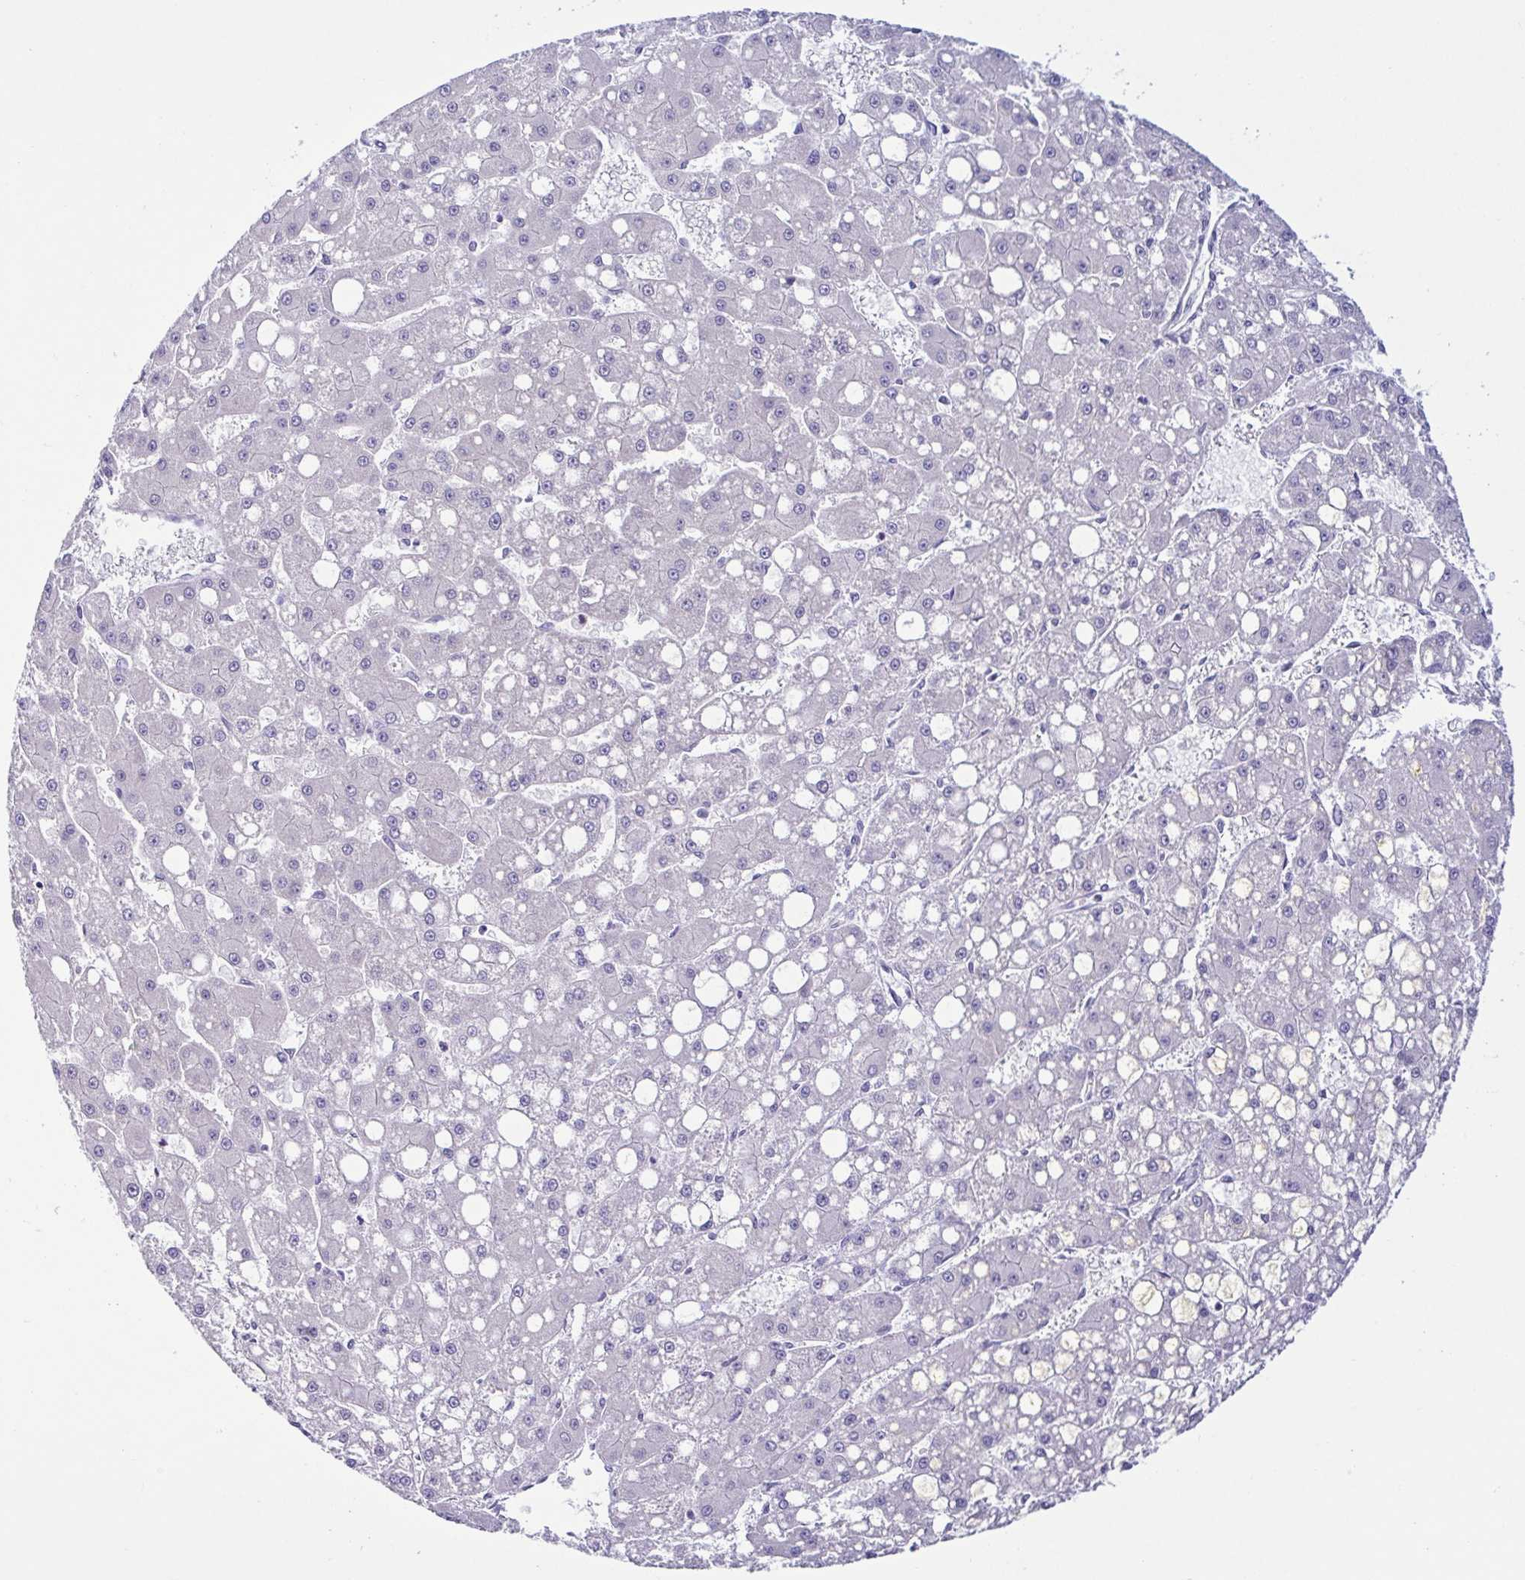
{"staining": {"intensity": "negative", "quantity": "none", "location": "none"}, "tissue": "liver cancer", "cell_type": "Tumor cells", "image_type": "cancer", "snomed": [{"axis": "morphology", "description": "Carcinoma, Hepatocellular, NOS"}, {"axis": "topography", "description": "Liver"}], "caption": "IHC histopathology image of human liver cancer stained for a protein (brown), which shows no expression in tumor cells.", "gene": "TERT", "patient": {"sex": "male", "age": 67}}